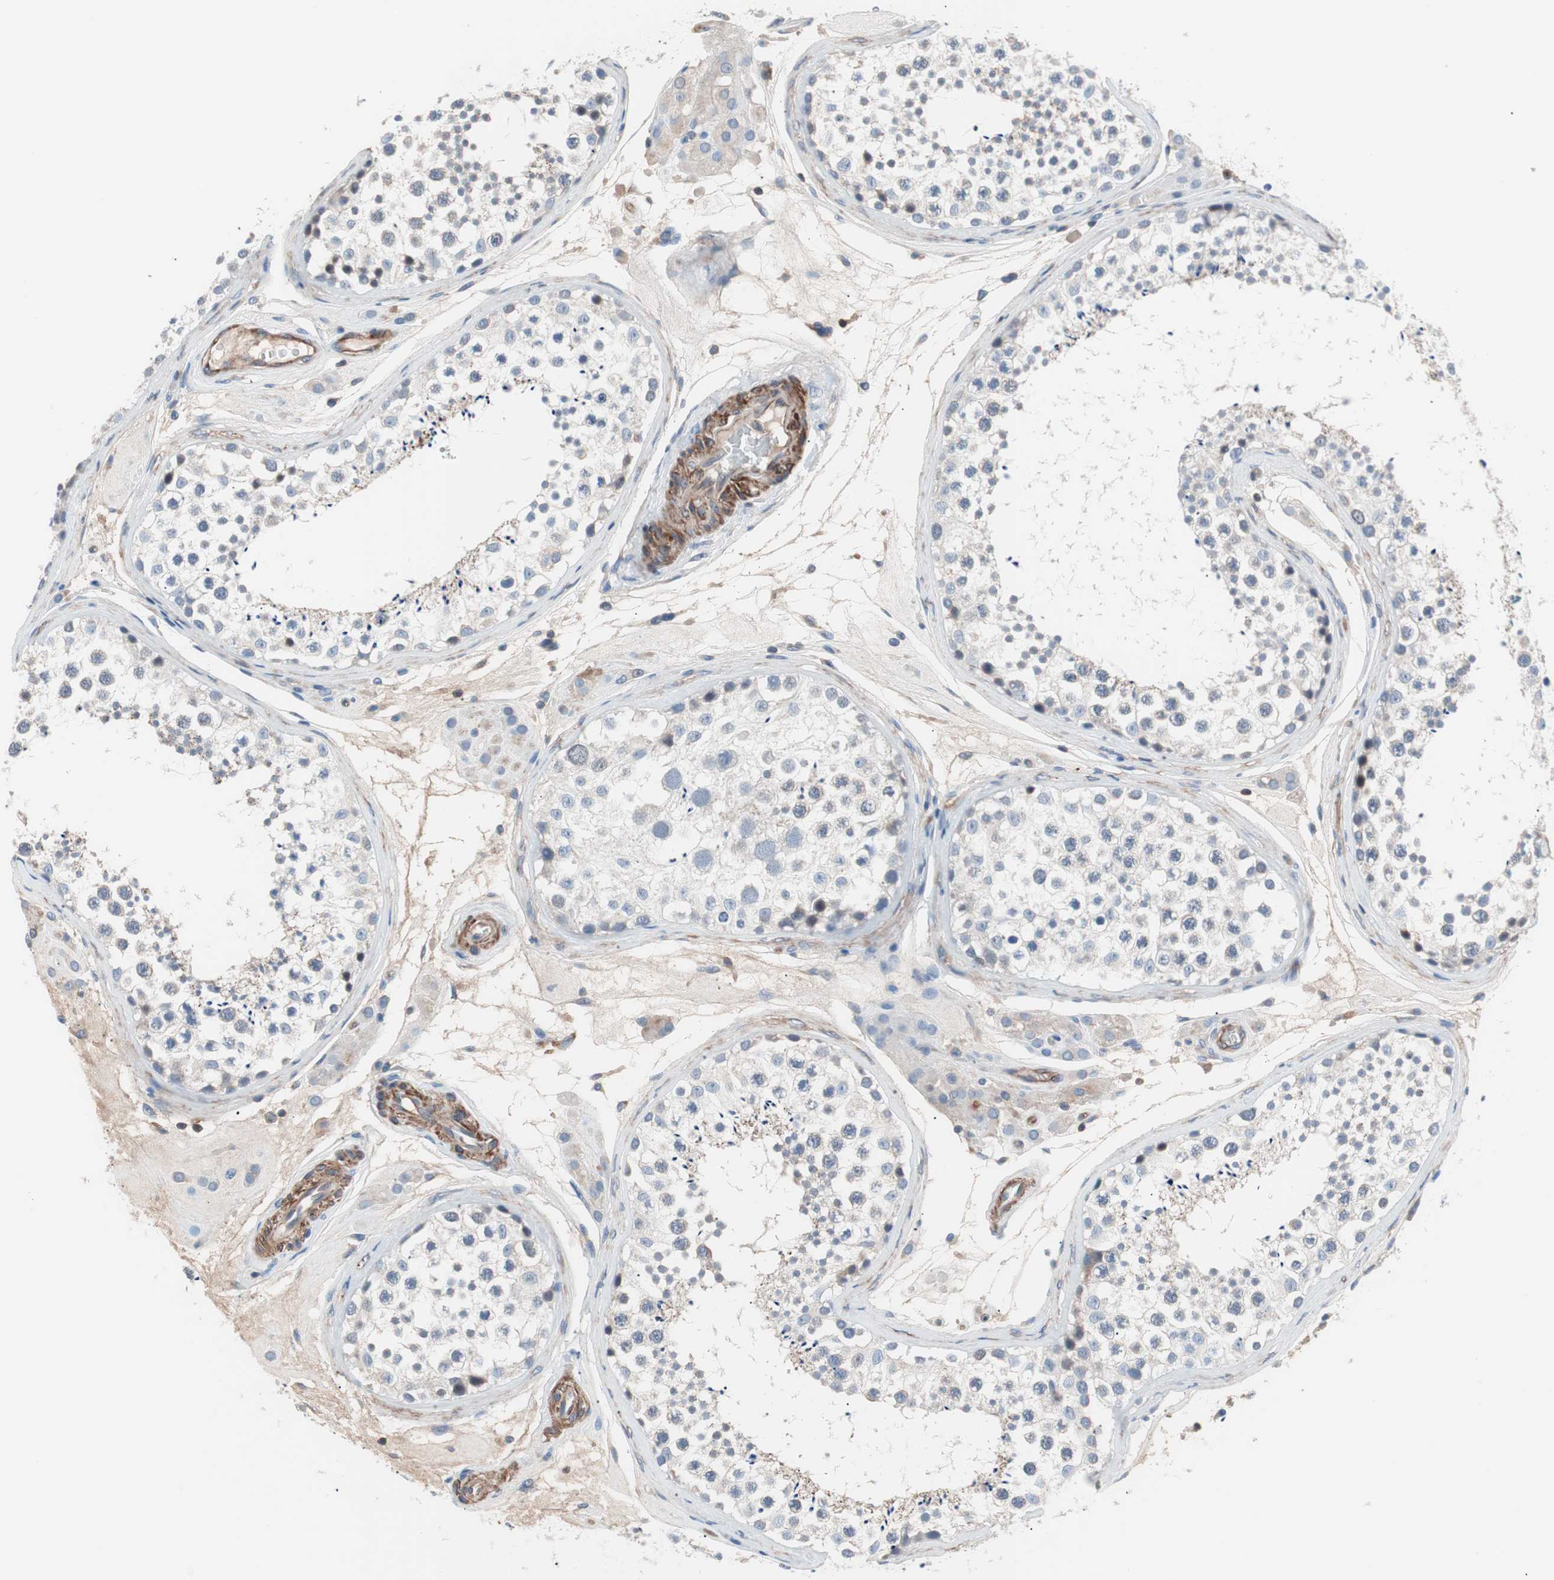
{"staining": {"intensity": "negative", "quantity": "none", "location": "none"}, "tissue": "testis", "cell_type": "Cells in seminiferous ducts", "image_type": "normal", "snomed": [{"axis": "morphology", "description": "Normal tissue, NOS"}, {"axis": "topography", "description": "Testis"}], "caption": "Image shows no protein staining in cells in seminiferous ducts of normal testis. (DAB immunohistochemistry (IHC) visualized using brightfield microscopy, high magnification).", "gene": "GPR160", "patient": {"sex": "male", "age": 46}}